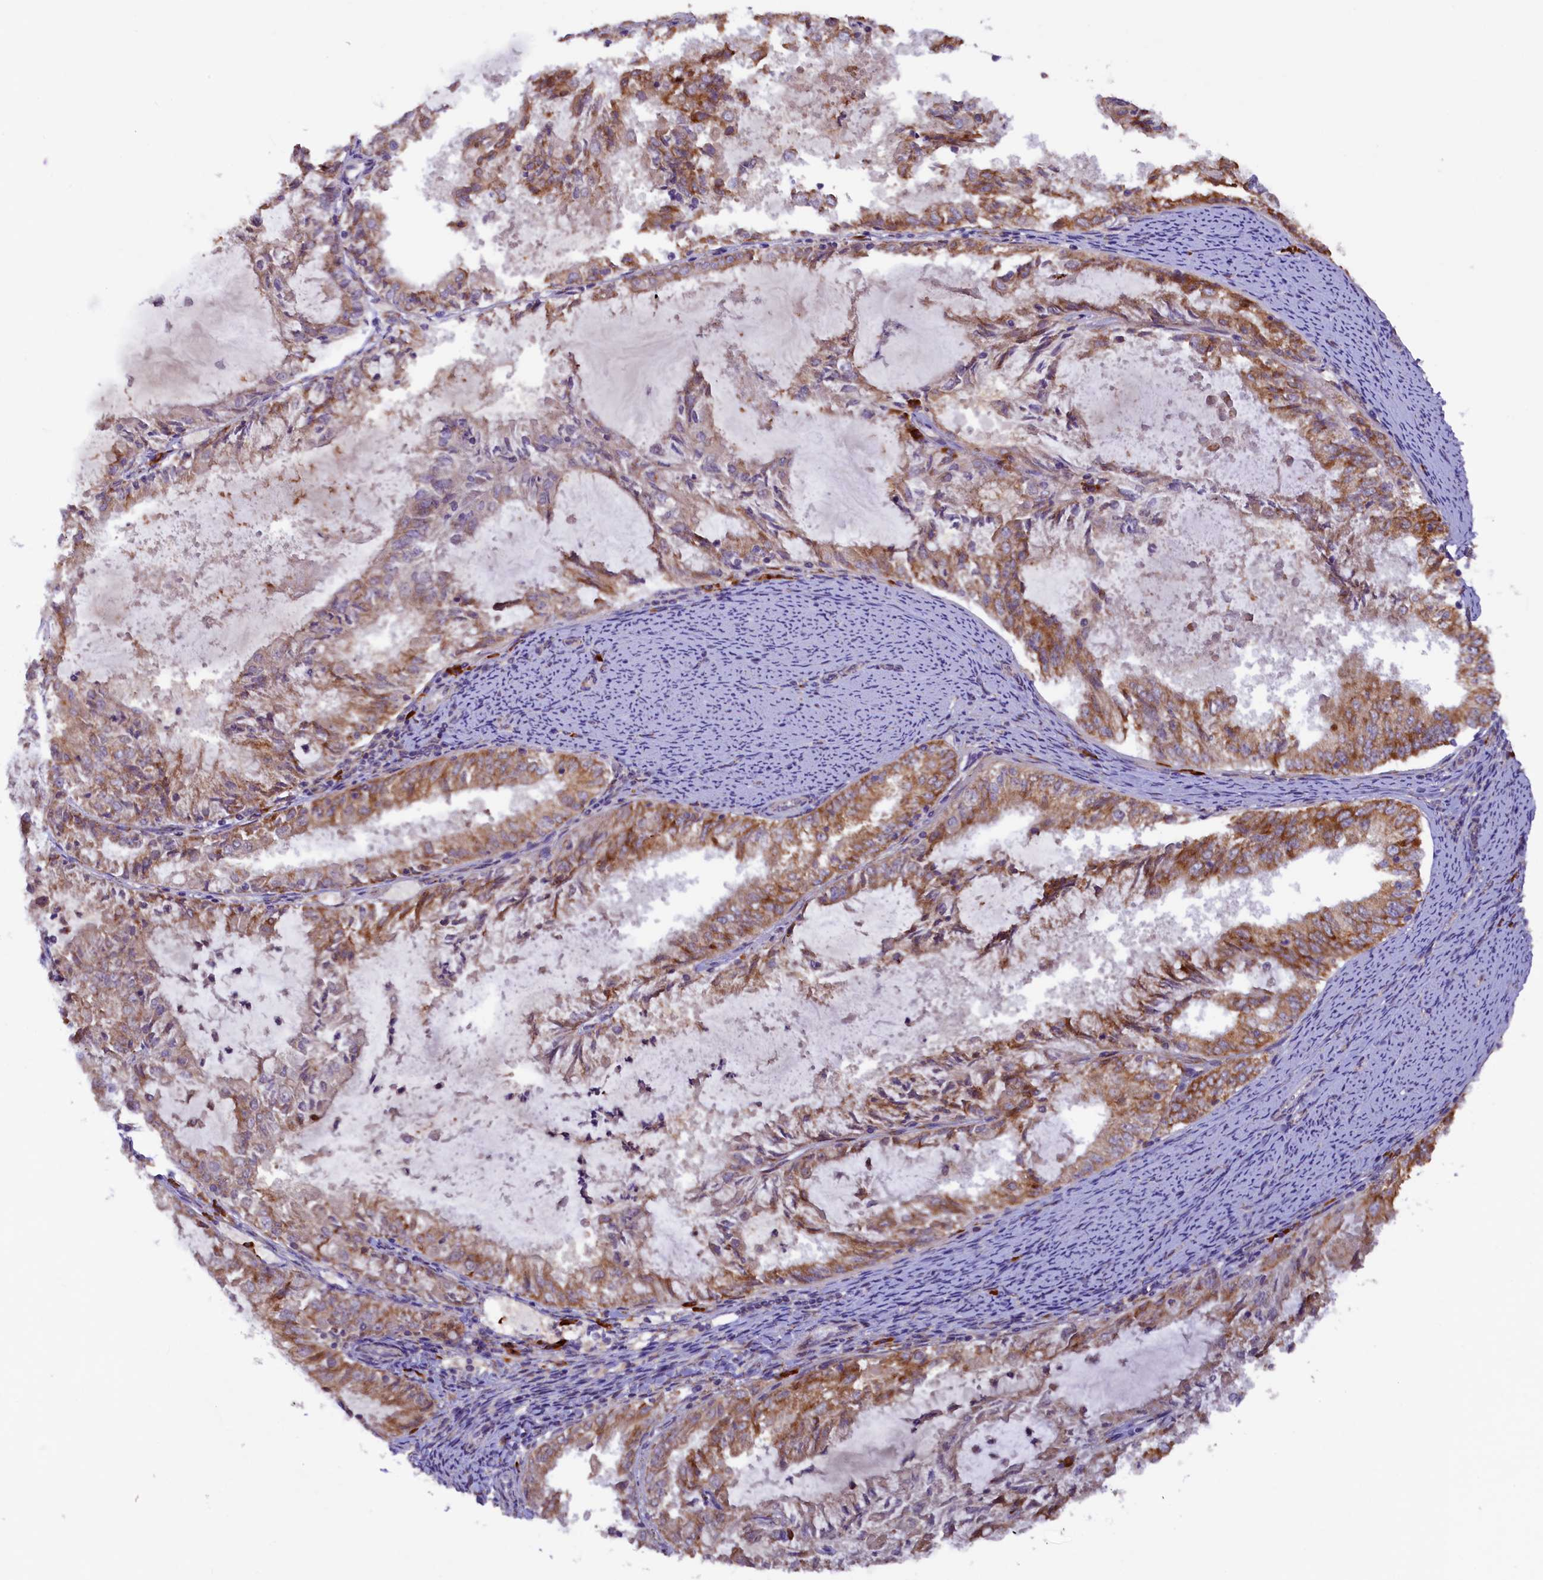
{"staining": {"intensity": "strong", "quantity": ">75%", "location": "cytoplasmic/membranous"}, "tissue": "endometrial cancer", "cell_type": "Tumor cells", "image_type": "cancer", "snomed": [{"axis": "morphology", "description": "Adenocarcinoma, NOS"}, {"axis": "topography", "description": "Endometrium"}], "caption": "This image demonstrates immunohistochemistry (IHC) staining of human adenocarcinoma (endometrial), with high strong cytoplasmic/membranous staining in approximately >75% of tumor cells.", "gene": "SSC5D", "patient": {"sex": "female", "age": 57}}